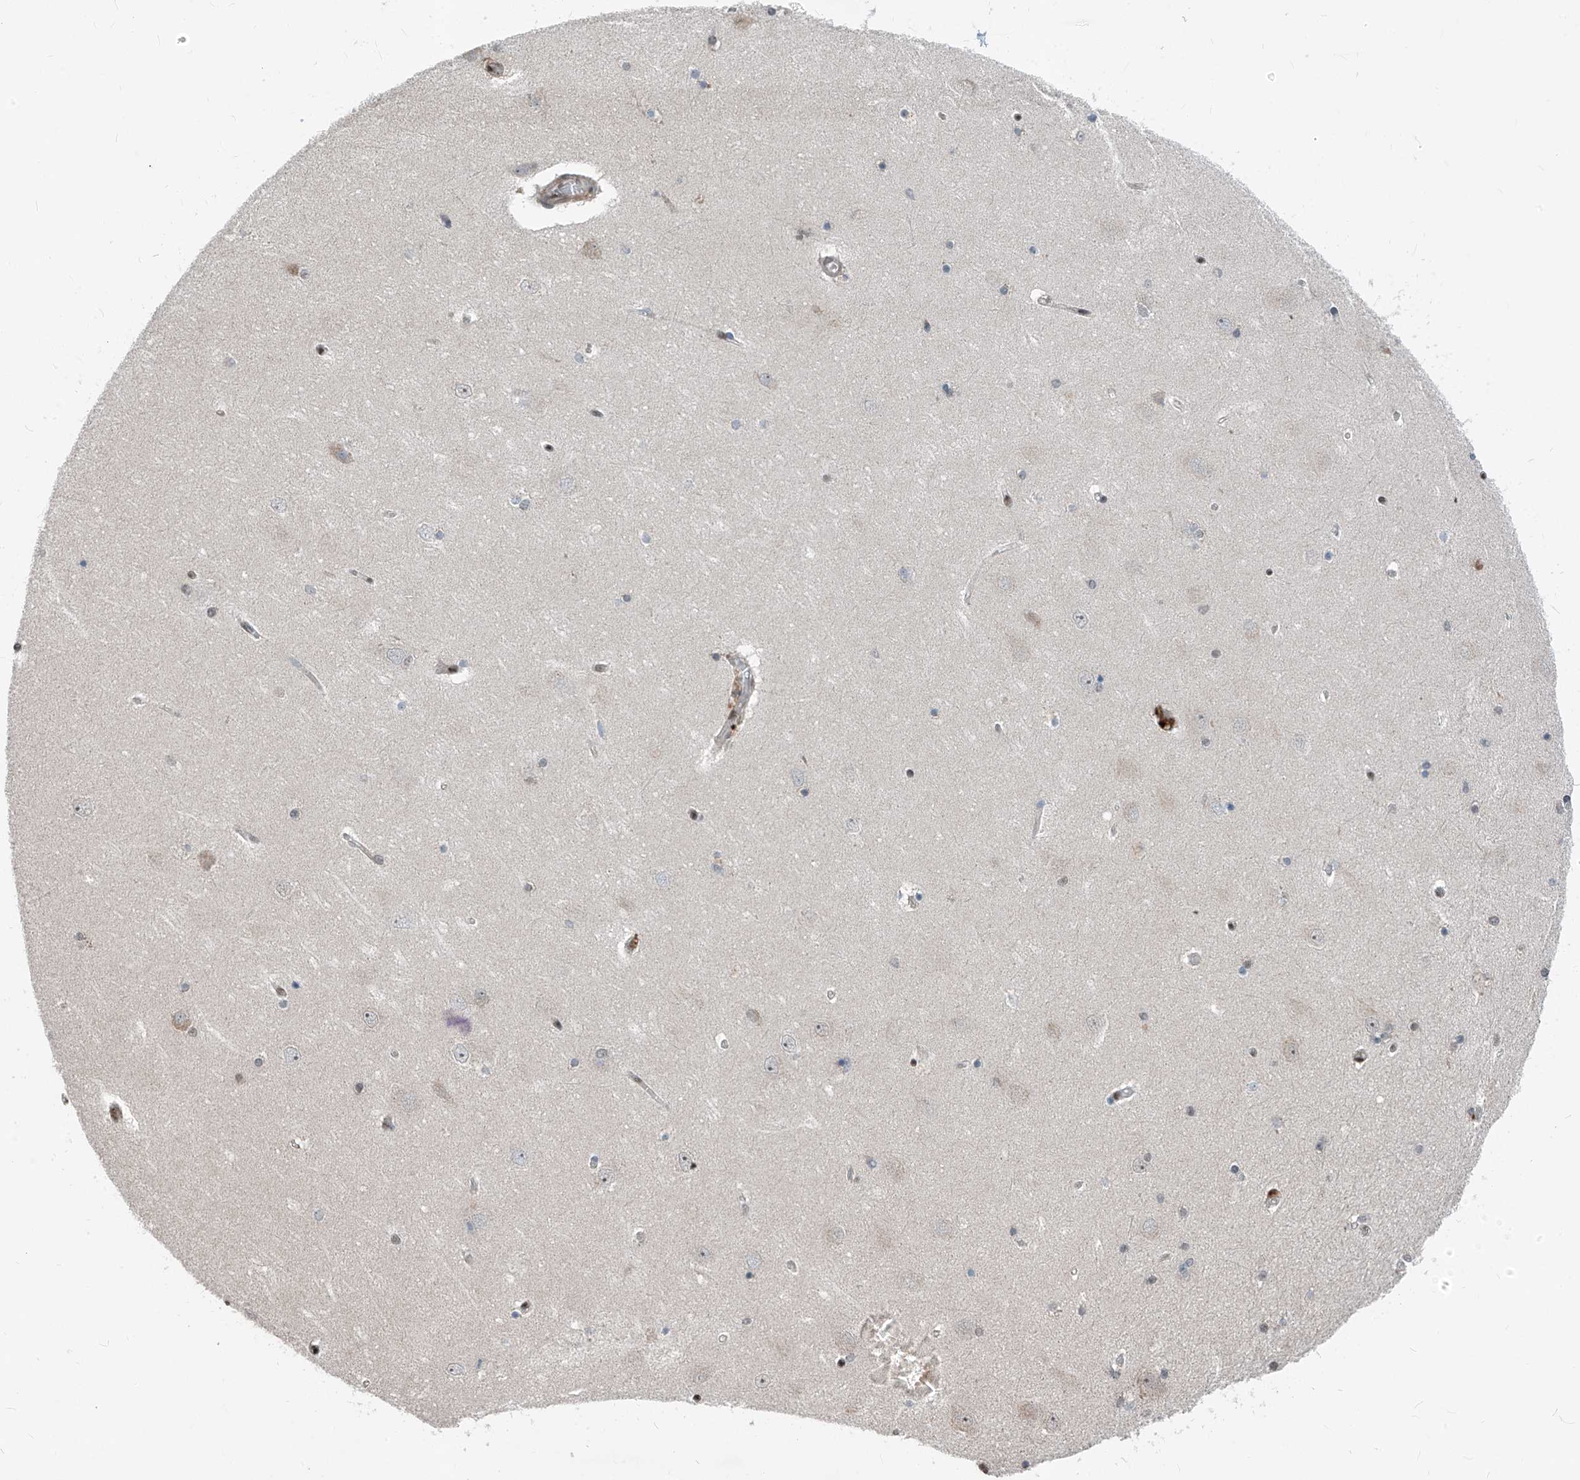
{"staining": {"intensity": "negative", "quantity": "none", "location": "none"}, "tissue": "hippocampus", "cell_type": "Glial cells", "image_type": "normal", "snomed": [{"axis": "morphology", "description": "Normal tissue, NOS"}, {"axis": "topography", "description": "Hippocampus"}], "caption": "Immunohistochemistry micrograph of benign hippocampus: human hippocampus stained with DAB demonstrates no significant protein positivity in glial cells.", "gene": "RBP7", "patient": {"sex": "female", "age": 54}}